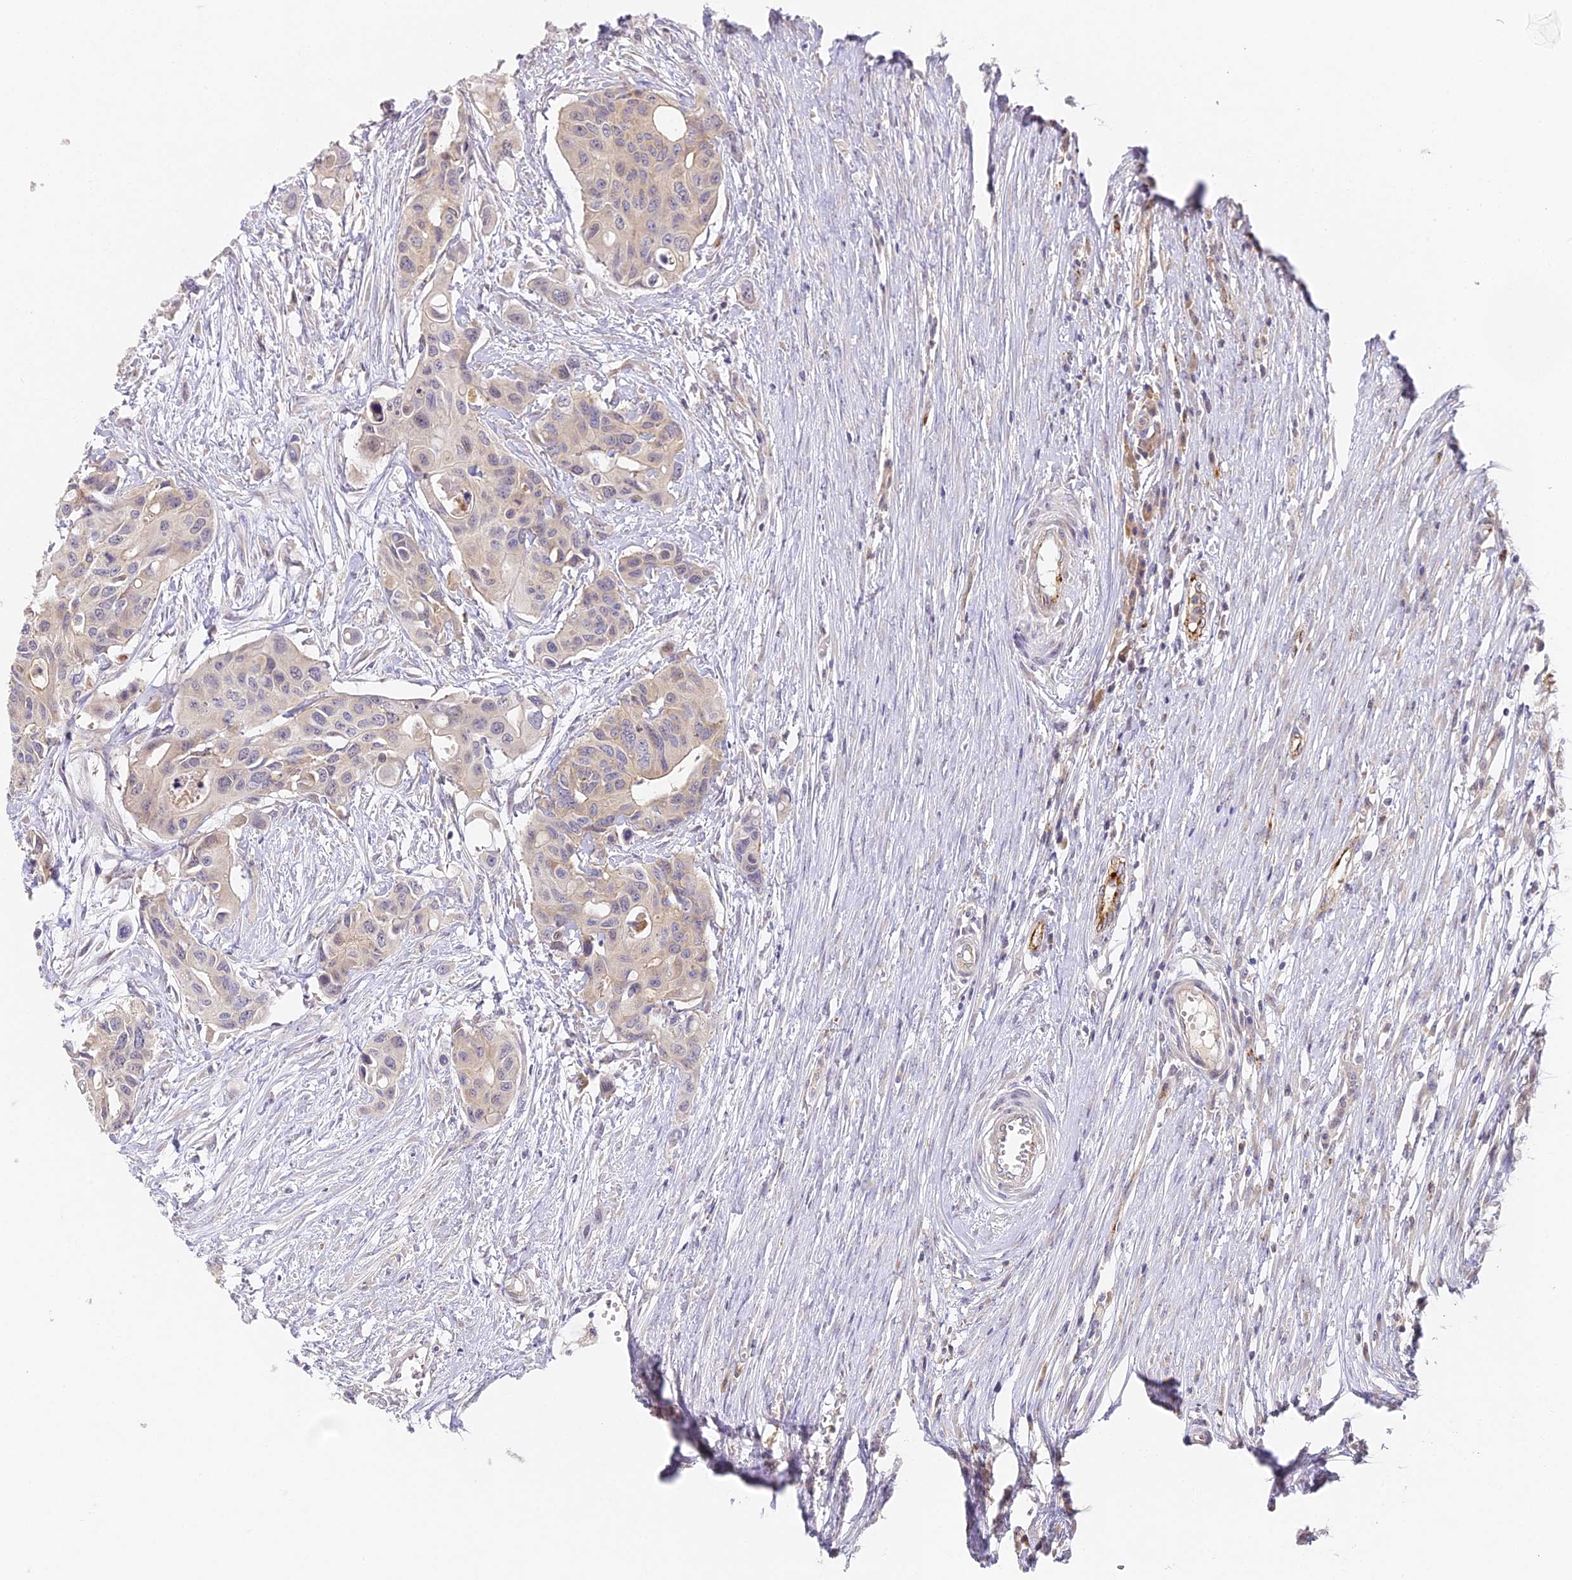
{"staining": {"intensity": "weak", "quantity": "25%-75%", "location": "cytoplasmic/membranous"}, "tissue": "colorectal cancer", "cell_type": "Tumor cells", "image_type": "cancer", "snomed": [{"axis": "morphology", "description": "Adenocarcinoma, NOS"}, {"axis": "topography", "description": "Colon"}], "caption": "A micrograph showing weak cytoplasmic/membranous expression in about 25%-75% of tumor cells in colorectal cancer, as visualized by brown immunohistochemical staining.", "gene": "DNAAF10", "patient": {"sex": "male", "age": 77}}